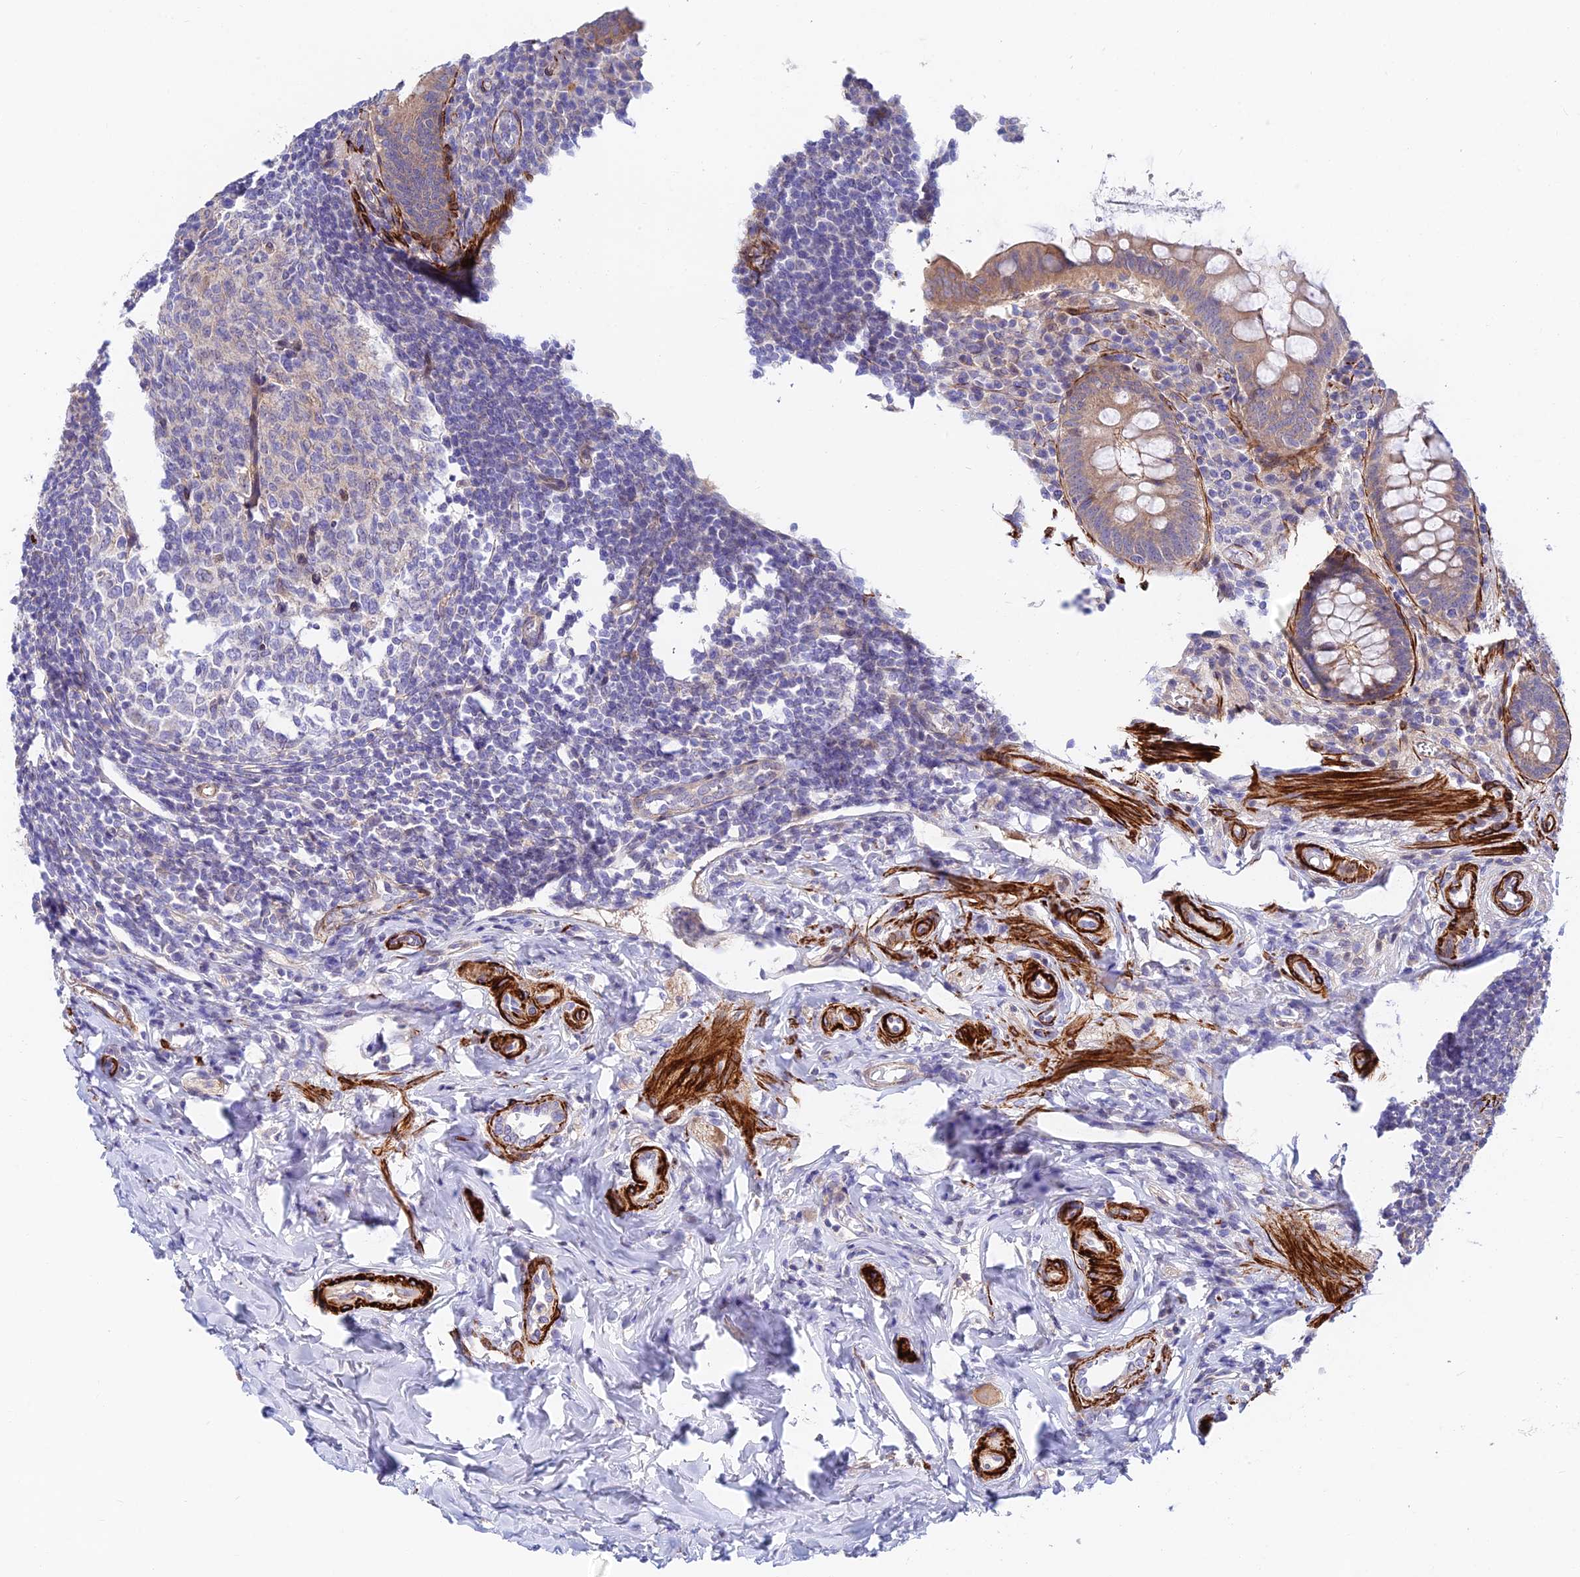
{"staining": {"intensity": "moderate", "quantity": ">75%", "location": "cytoplasmic/membranous"}, "tissue": "appendix", "cell_type": "Glandular cells", "image_type": "normal", "snomed": [{"axis": "morphology", "description": "Normal tissue, NOS"}, {"axis": "topography", "description": "Appendix"}], "caption": "High-magnification brightfield microscopy of benign appendix stained with DAB (brown) and counterstained with hematoxylin (blue). glandular cells exhibit moderate cytoplasmic/membranous staining is present in approximately>75% of cells.", "gene": "ANKRD50", "patient": {"sex": "female", "age": 33}}